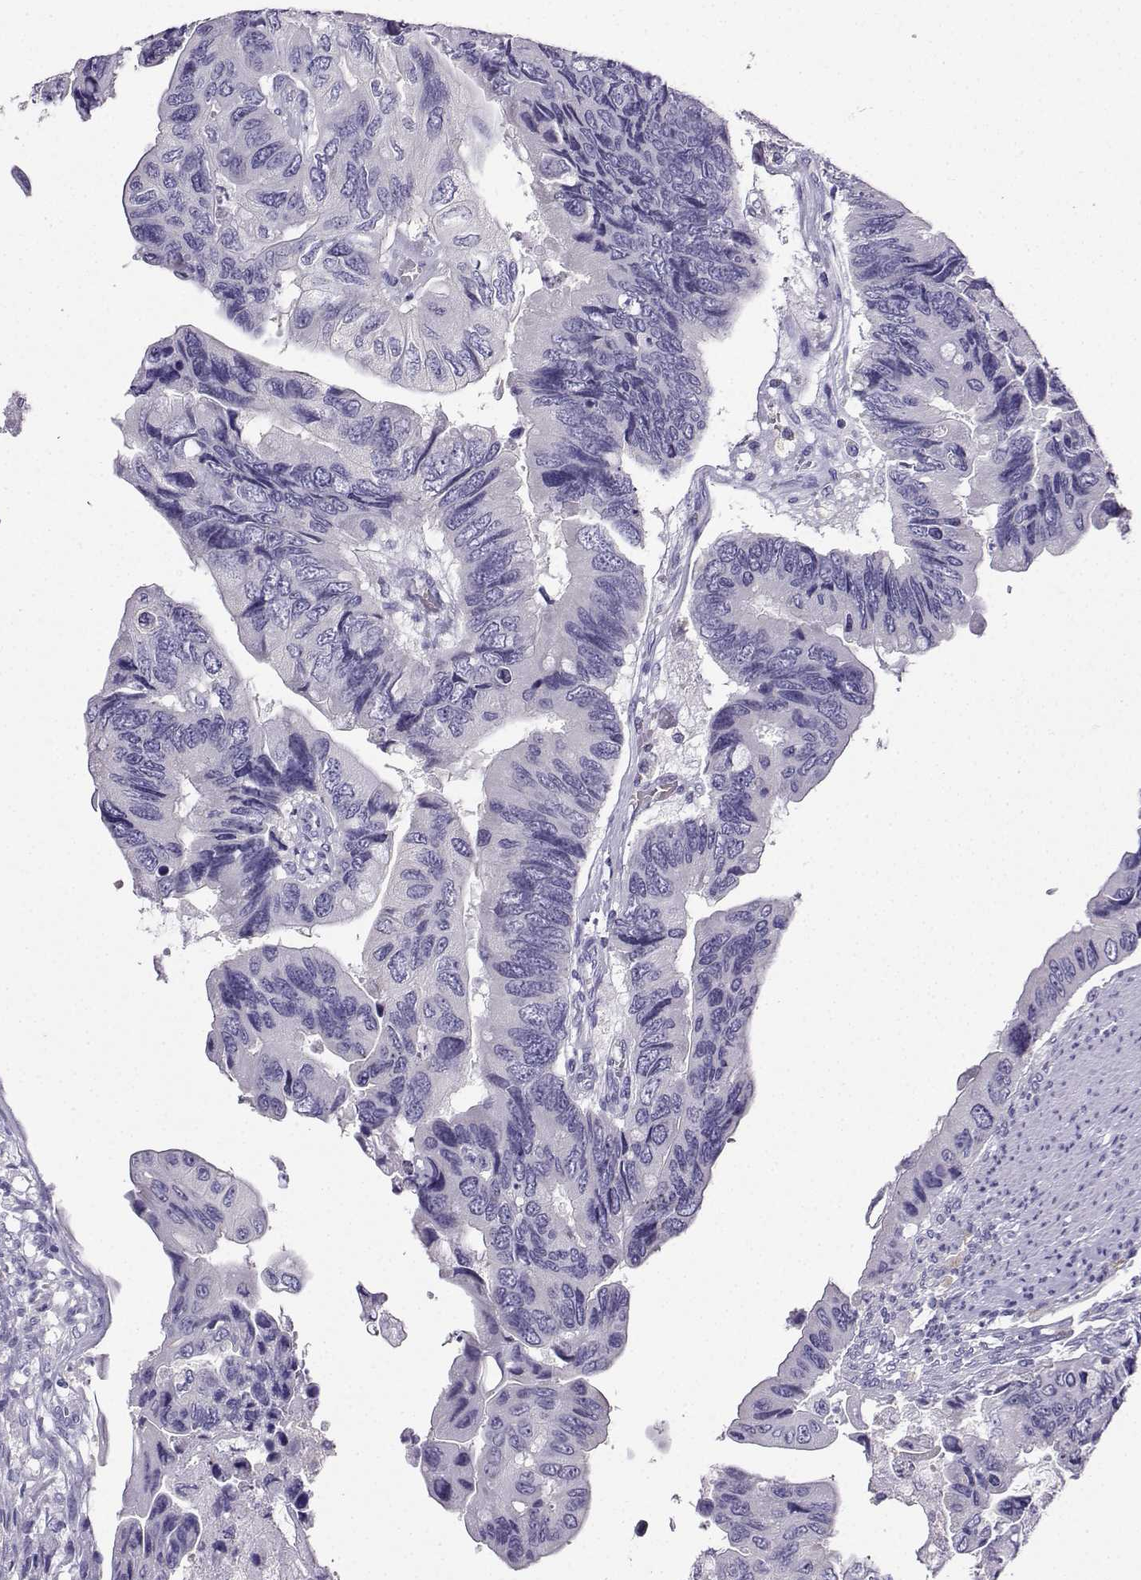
{"staining": {"intensity": "negative", "quantity": "none", "location": "none"}, "tissue": "colorectal cancer", "cell_type": "Tumor cells", "image_type": "cancer", "snomed": [{"axis": "morphology", "description": "Adenocarcinoma, NOS"}, {"axis": "topography", "description": "Rectum"}], "caption": "IHC photomicrograph of neoplastic tissue: human colorectal cancer stained with DAB (3,3'-diaminobenzidine) demonstrates no significant protein staining in tumor cells.", "gene": "LINGO1", "patient": {"sex": "male", "age": 63}}